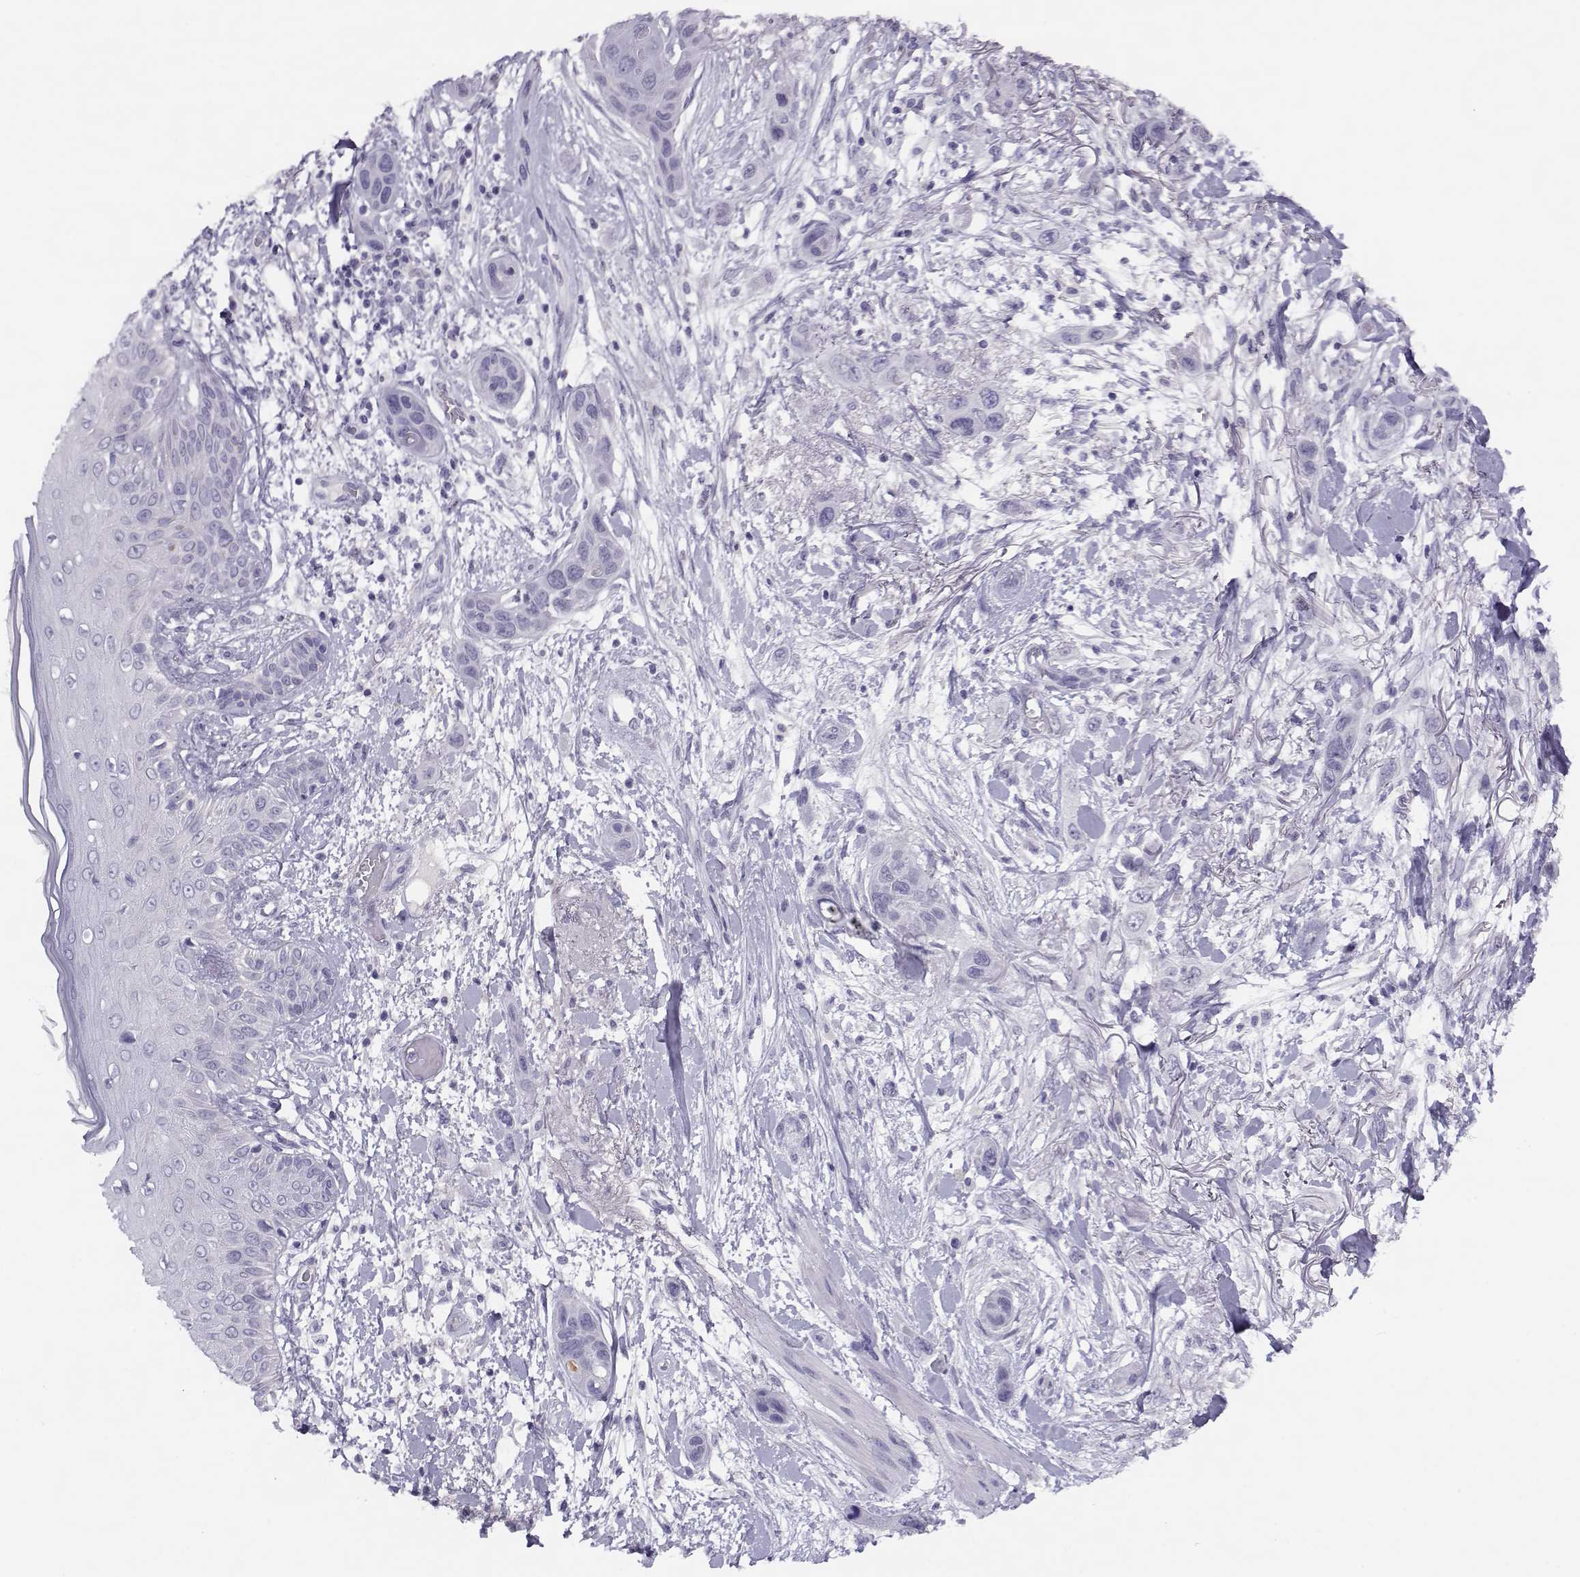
{"staining": {"intensity": "negative", "quantity": "none", "location": "none"}, "tissue": "skin cancer", "cell_type": "Tumor cells", "image_type": "cancer", "snomed": [{"axis": "morphology", "description": "Squamous cell carcinoma, NOS"}, {"axis": "topography", "description": "Skin"}], "caption": "This is a micrograph of immunohistochemistry staining of skin cancer (squamous cell carcinoma), which shows no positivity in tumor cells. (DAB immunohistochemistry (IHC) with hematoxylin counter stain).", "gene": "CFAP77", "patient": {"sex": "male", "age": 79}}